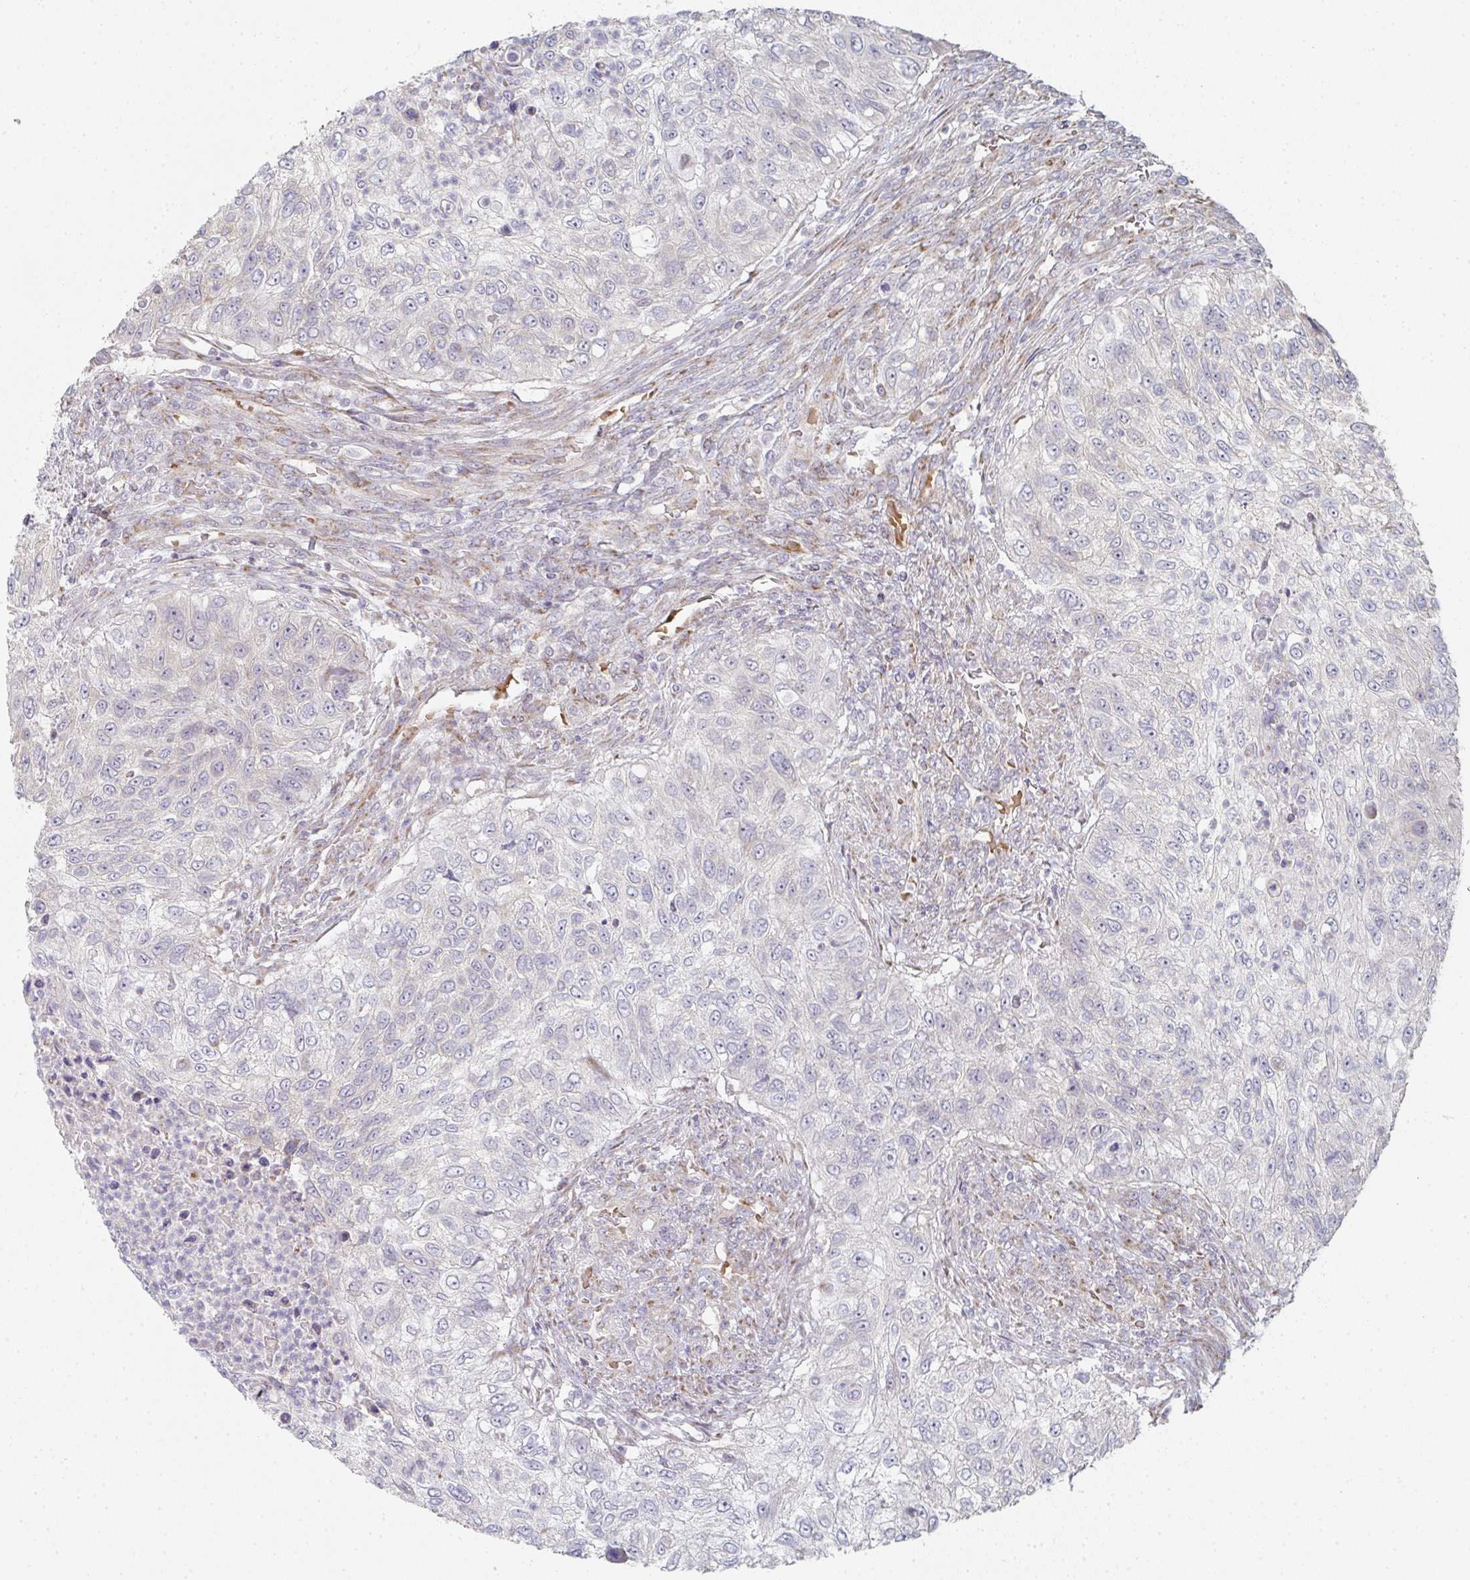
{"staining": {"intensity": "negative", "quantity": "none", "location": "none"}, "tissue": "urothelial cancer", "cell_type": "Tumor cells", "image_type": "cancer", "snomed": [{"axis": "morphology", "description": "Urothelial carcinoma, High grade"}, {"axis": "topography", "description": "Urinary bladder"}], "caption": "Protein analysis of urothelial cancer reveals no significant positivity in tumor cells.", "gene": "ZNF526", "patient": {"sex": "female", "age": 60}}